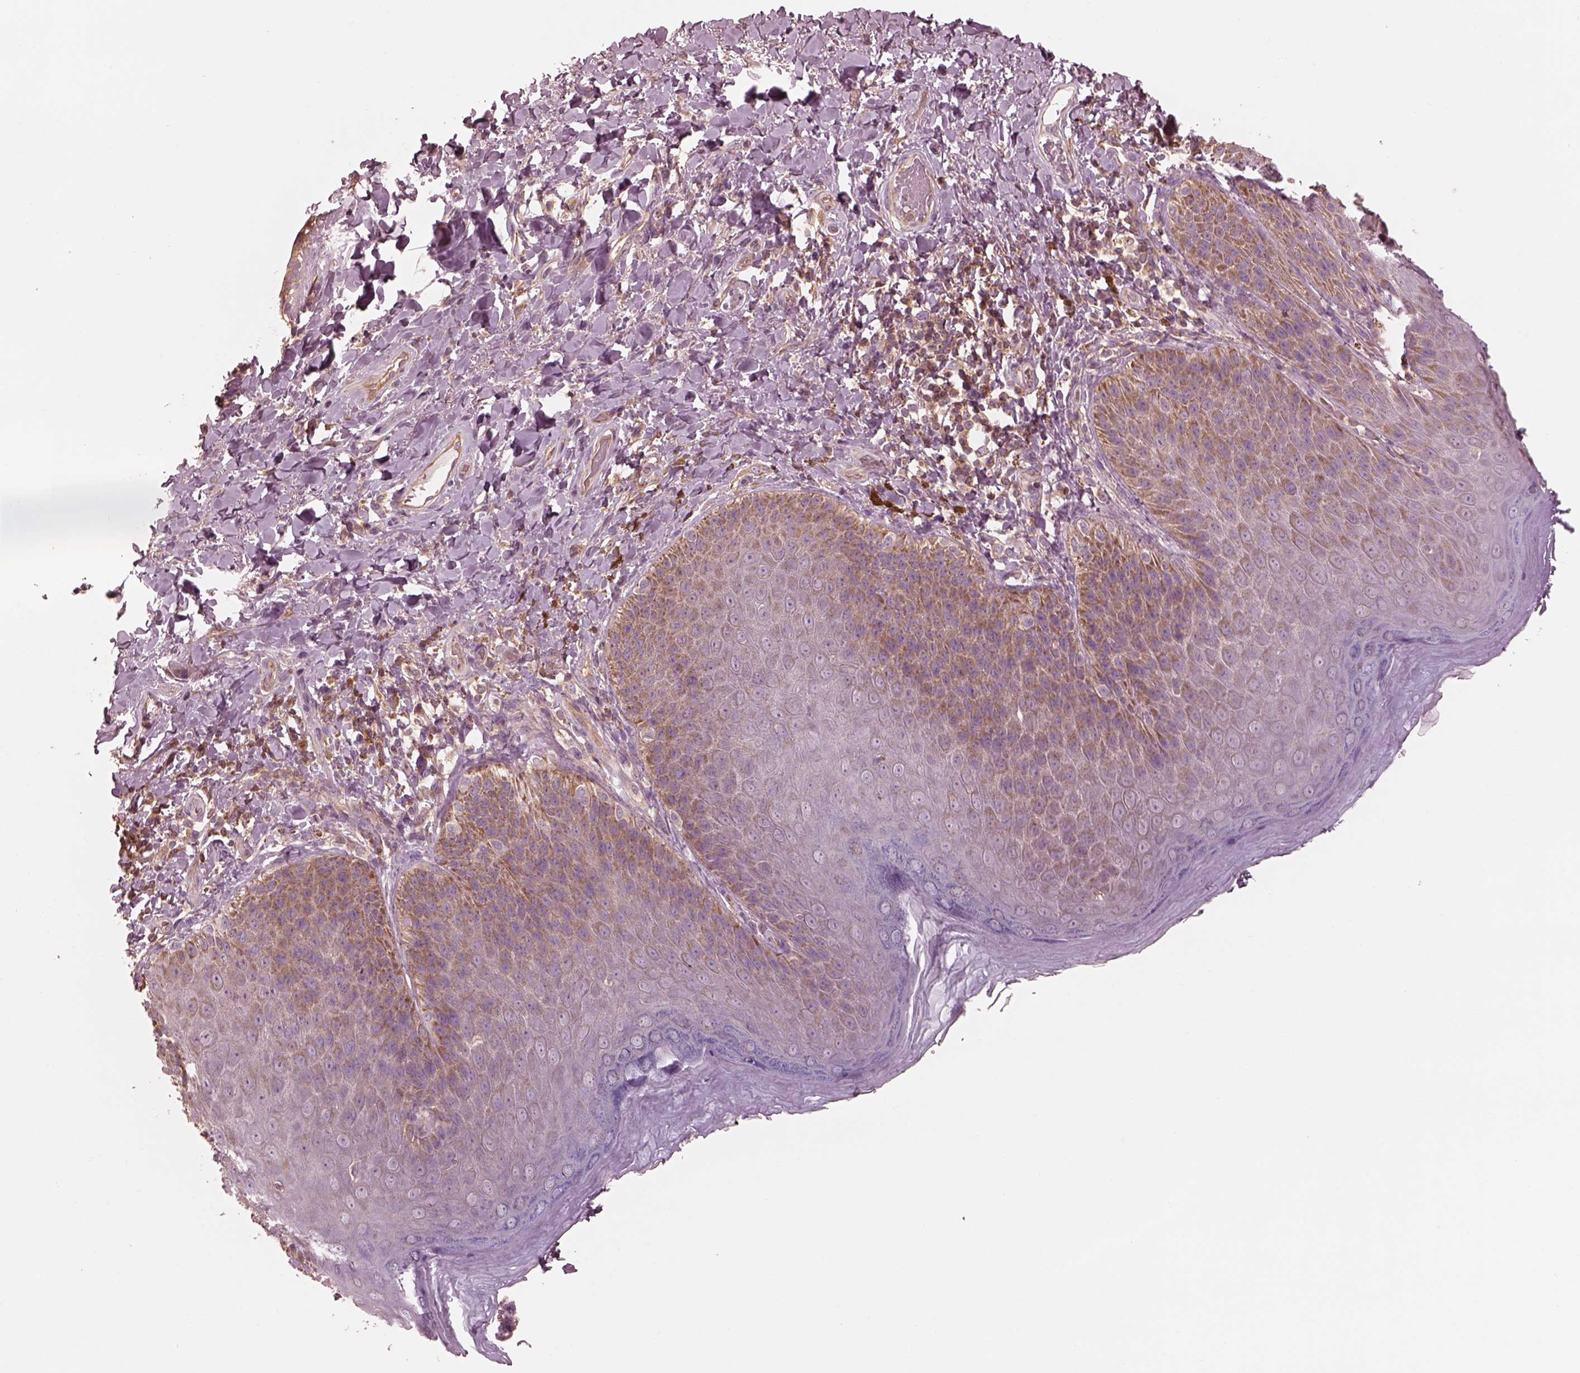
{"staining": {"intensity": "moderate", "quantity": "<25%", "location": "cytoplasmic/membranous"}, "tissue": "skin", "cell_type": "Epidermal cells", "image_type": "normal", "snomed": [{"axis": "morphology", "description": "Normal tissue, NOS"}, {"axis": "topography", "description": "Anal"}], "caption": "A brown stain labels moderate cytoplasmic/membranous staining of a protein in epidermal cells of unremarkable skin.", "gene": "STK33", "patient": {"sex": "male", "age": 53}}